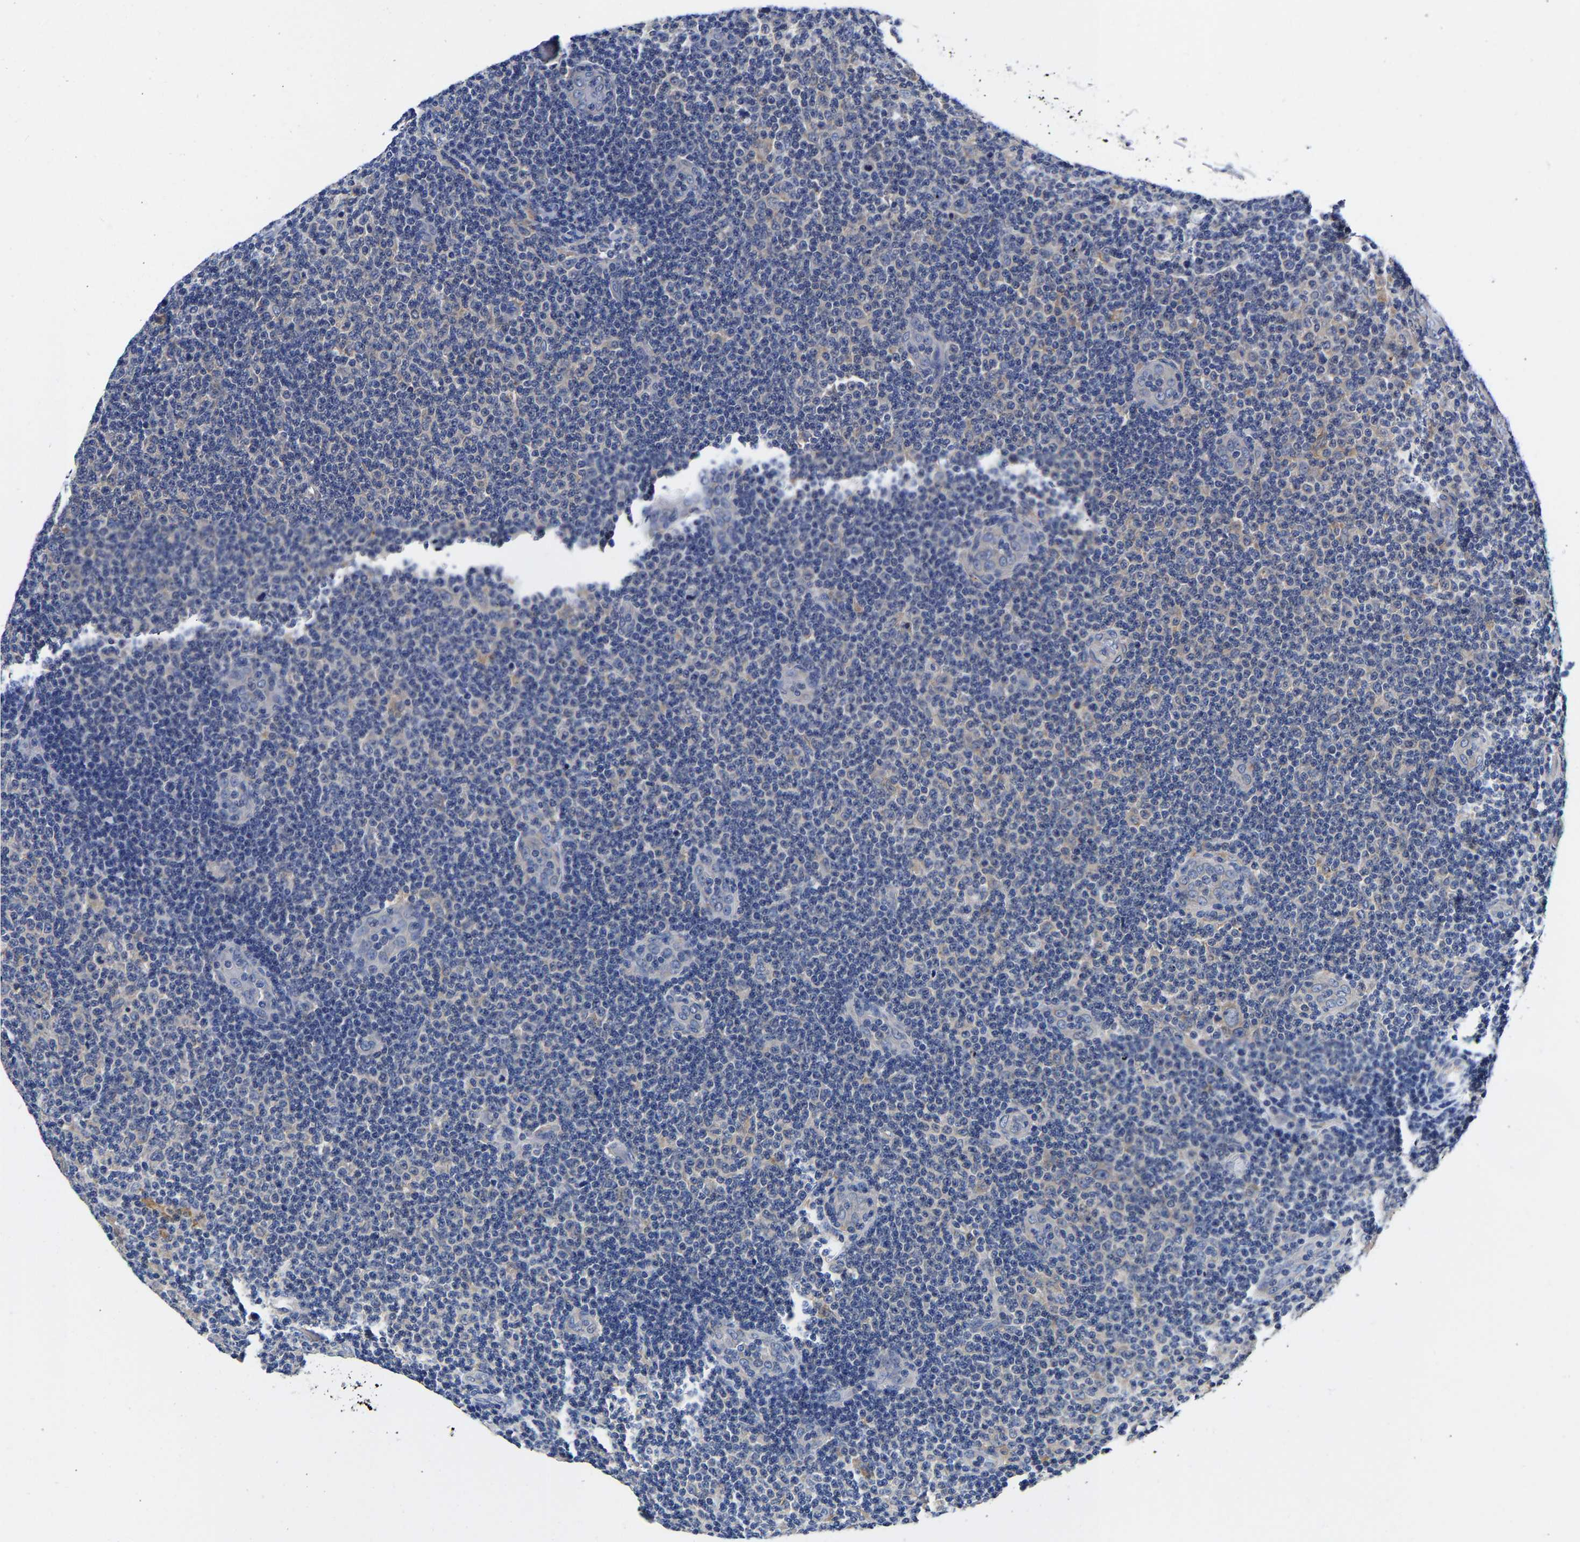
{"staining": {"intensity": "negative", "quantity": "none", "location": "none"}, "tissue": "lymphoma", "cell_type": "Tumor cells", "image_type": "cancer", "snomed": [{"axis": "morphology", "description": "Malignant lymphoma, non-Hodgkin's type, Low grade"}, {"axis": "topography", "description": "Lymph node"}], "caption": "Immunohistochemistry (IHC) histopathology image of neoplastic tissue: human lymphoma stained with DAB (3,3'-diaminobenzidine) displays no significant protein positivity in tumor cells. (DAB (3,3'-diaminobenzidine) immunohistochemistry (IHC) visualized using brightfield microscopy, high magnification).", "gene": "CCDC6", "patient": {"sex": "male", "age": 83}}